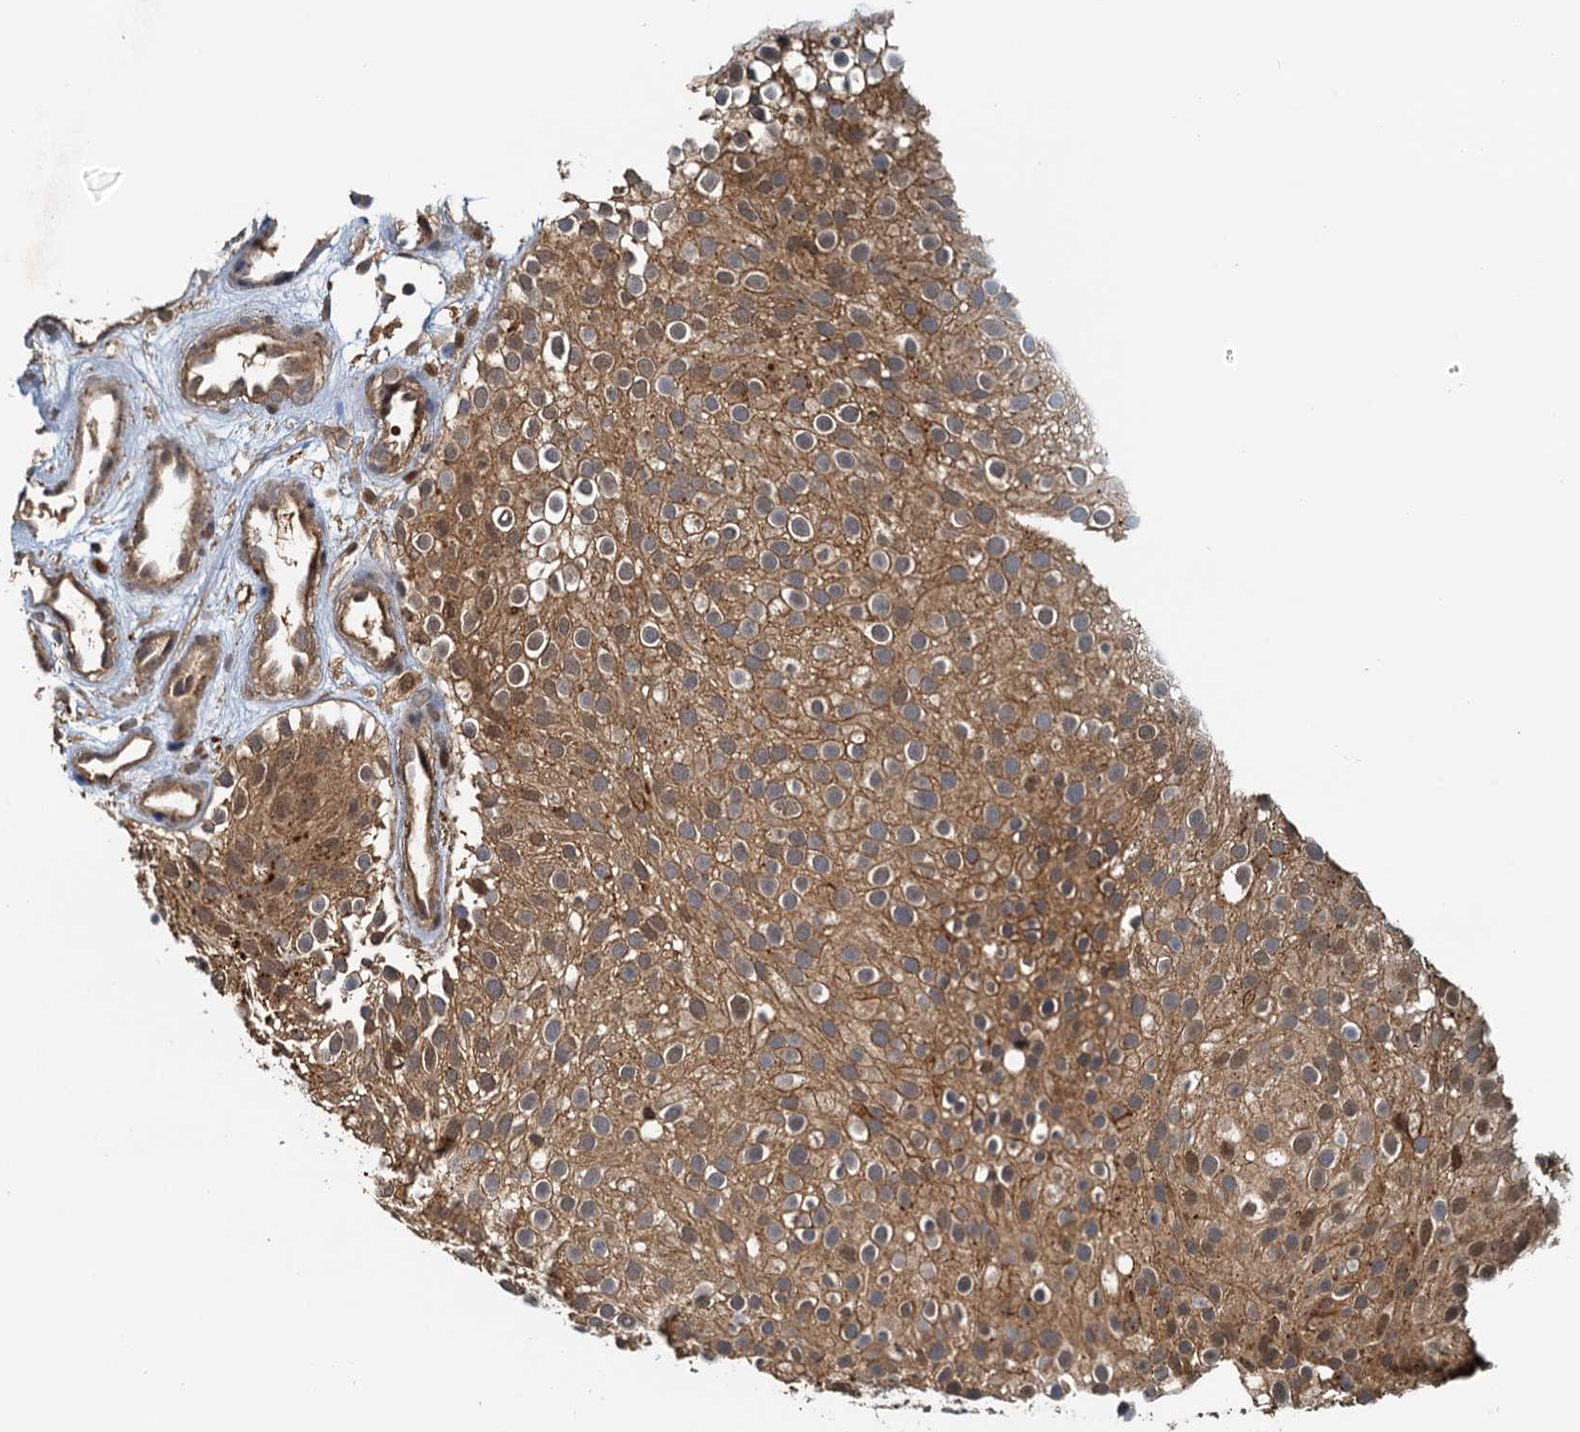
{"staining": {"intensity": "moderate", "quantity": ">75%", "location": "cytoplasmic/membranous,nuclear"}, "tissue": "urothelial cancer", "cell_type": "Tumor cells", "image_type": "cancer", "snomed": [{"axis": "morphology", "description": "Urothelial carcinoma, Low grade"}, {"axis": "topography", "description": "Urinary bladder"}], "caption": "Moderate cytoplasmic/membranous and nuclear protein staining is seen in approximately >75% of tumor cells in urothelial carcinoma (low-grade). (DAB (3,3'-diaminobenzidine) IHC, brown staining for protein, blue staining for nuclei).", "gene": "UBL7", "patient": {"sex": "male", "age": 78}}